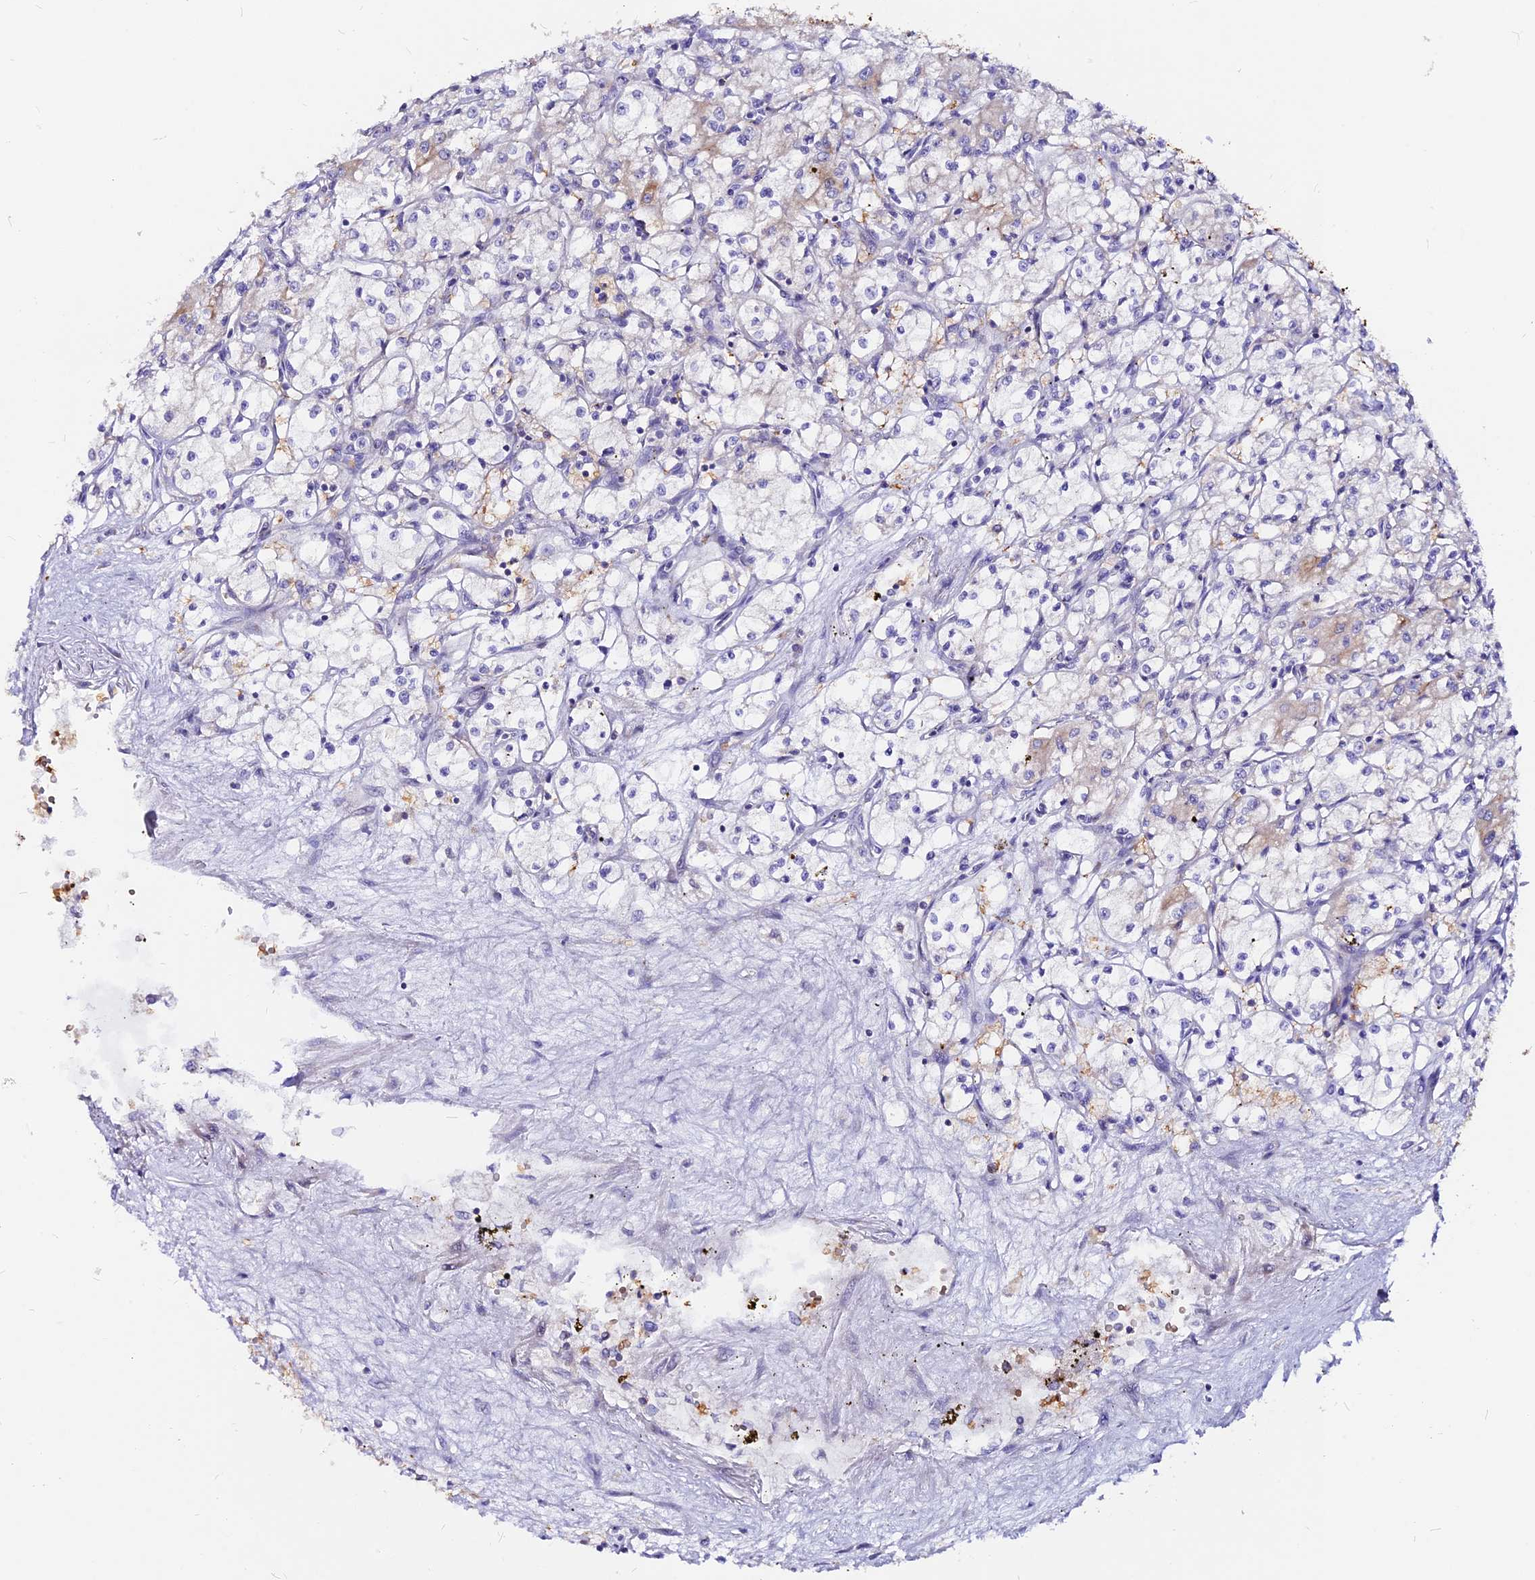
{"staining": {"intensity": "negative", "quantity": "none", "location": "none"}, "tissue": "renal cancer", "cell_type": "Tumor cells", "image_type": "cancer", "snomed": [{"axis": "morphology", "description": "Adenocarcinoma, NOS"}, {"axis": "topography", "description": "Kidney"}], "caption": "Immunohistochemistry of human renal cancer (adenocarcinoma) demonstrates no expression in tumor cells.", "gene": "DENND2D", "patient": {"sex": "male", "age": 59}}